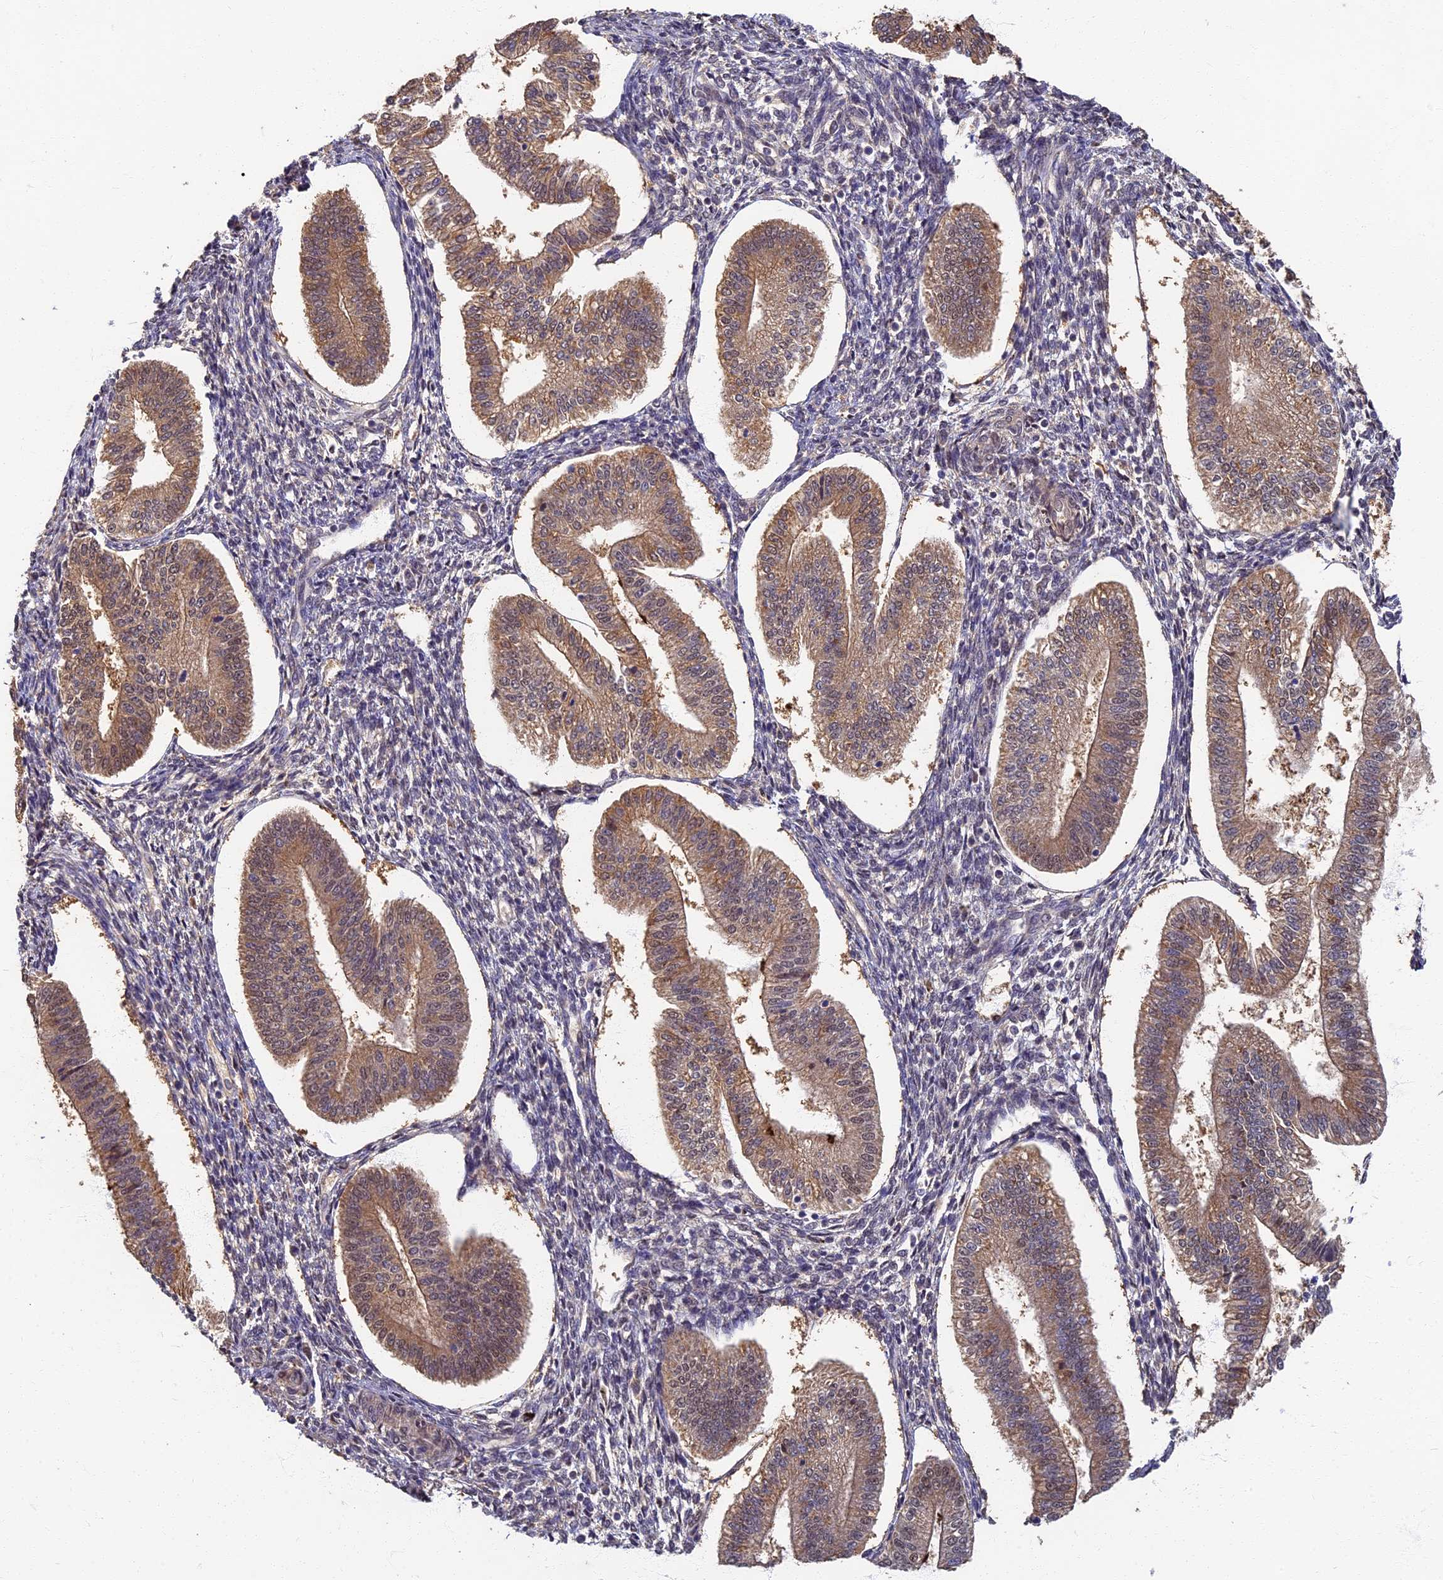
{"staining": {"intensity": "moderate", "quantity": "<25%", "location": "nuclear"}, "tissue": "endometrium", "cell_type": "Cells in endometrial stroma", "image_type": "normal", "snomed": [{"axis": "morphology", "description": "Normal tissue, NOS"}, {"axis": "topography", "description": "Endometrium"}], "caption": "The image demonstrates a brown stain indicating the presence of a protein in the nuclear of cells in endometrial stroma in endometrium.", "gene": "RSPH3", "patient": {"sex": "female", "age": 34}}